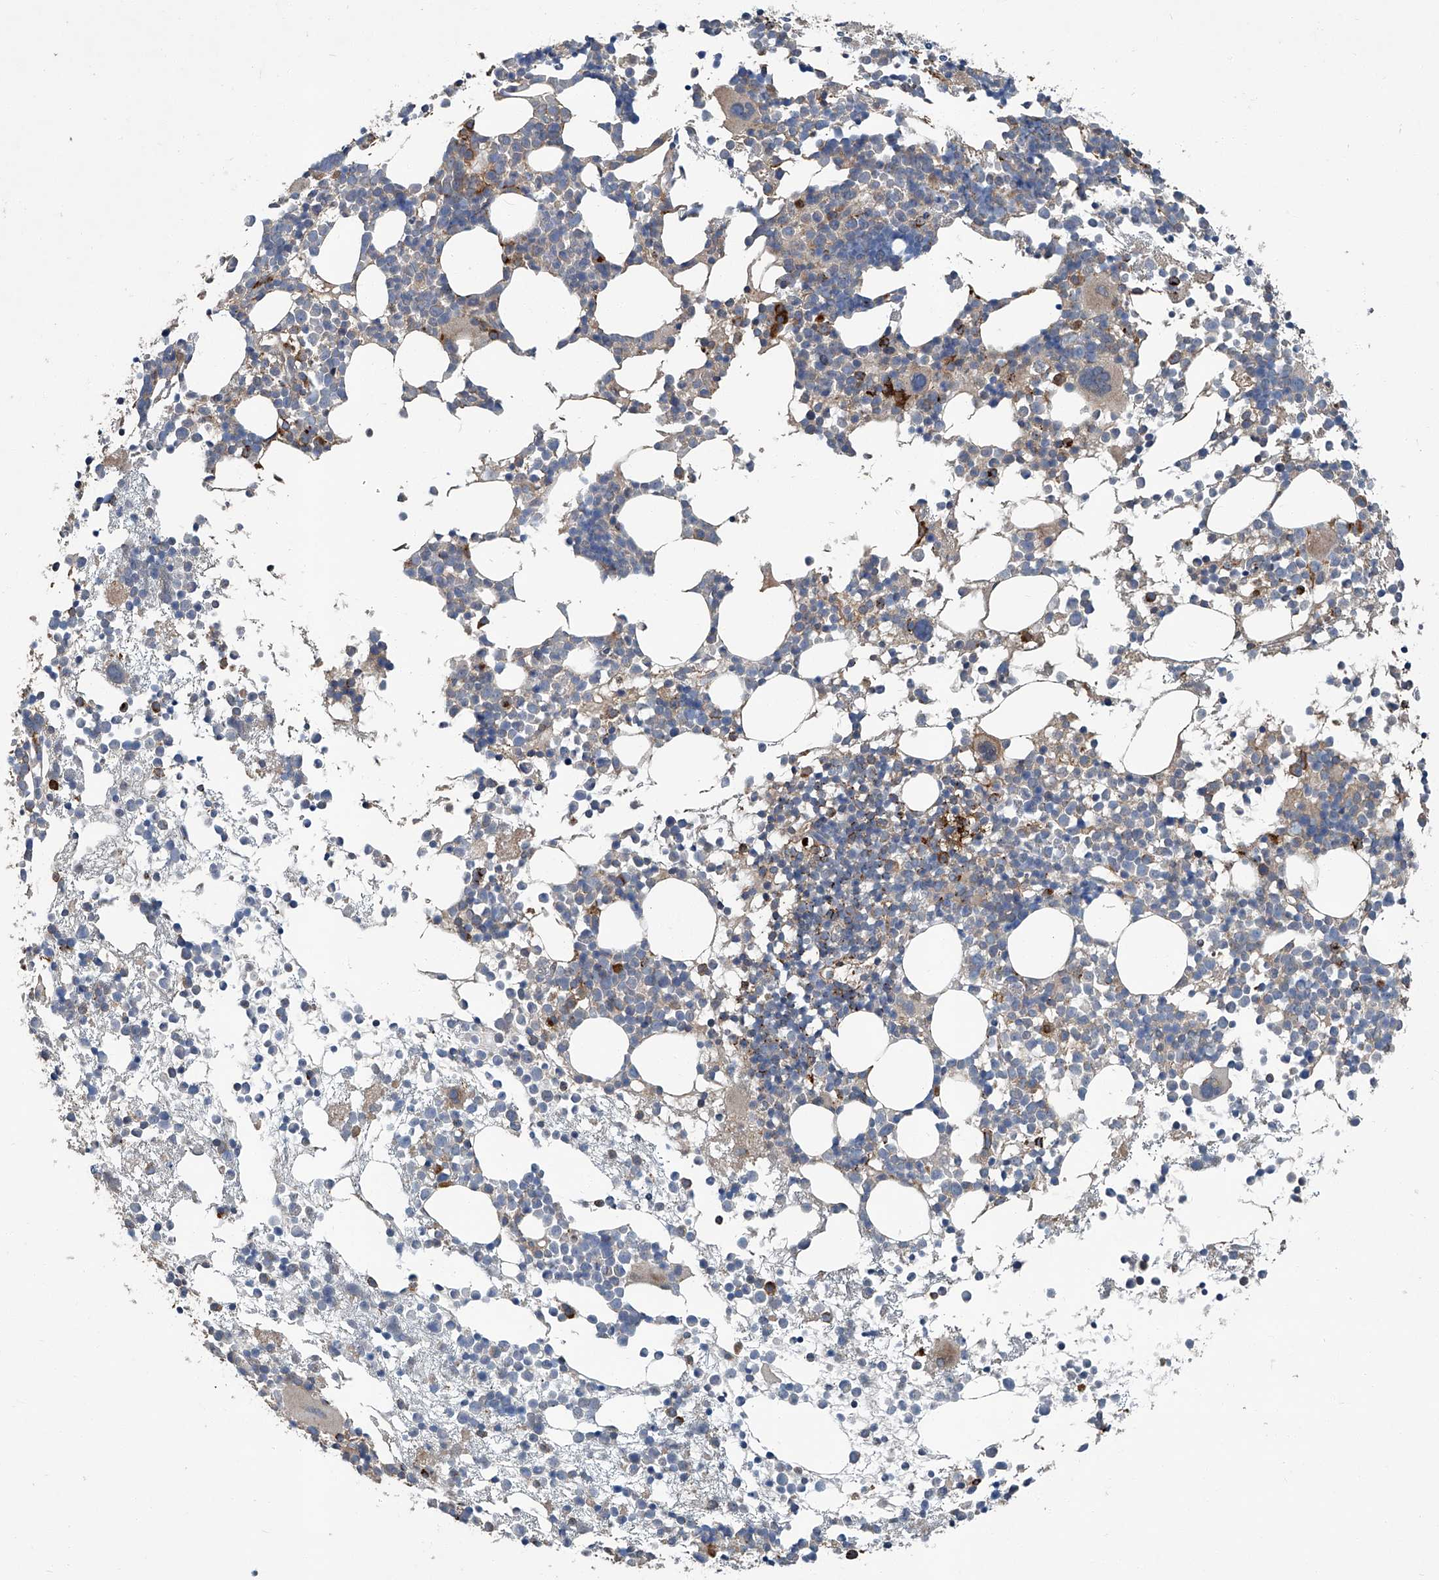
{"staining": {"intensity": "strong", "quantity": "<25%", "location": "cytoplasmic/membranous"}, "tissue": "bone marrow", "cell_type": "Hematopoietic cells", "image_type": "normal", "snomed": [{"axis": "morphology", "description": "Normal tissue, NOS"}, {"axis": "topography", "description": "Bone marrow"}], "caption": "Immunohistochemical staining of normal human bone marrow reveals medium levels of strong cytoplasmic/membranous expression in approximately <25% of hematopoietic cells.", "gene": "FAM167A", "patient": {"sex": "female", "age": 57}}